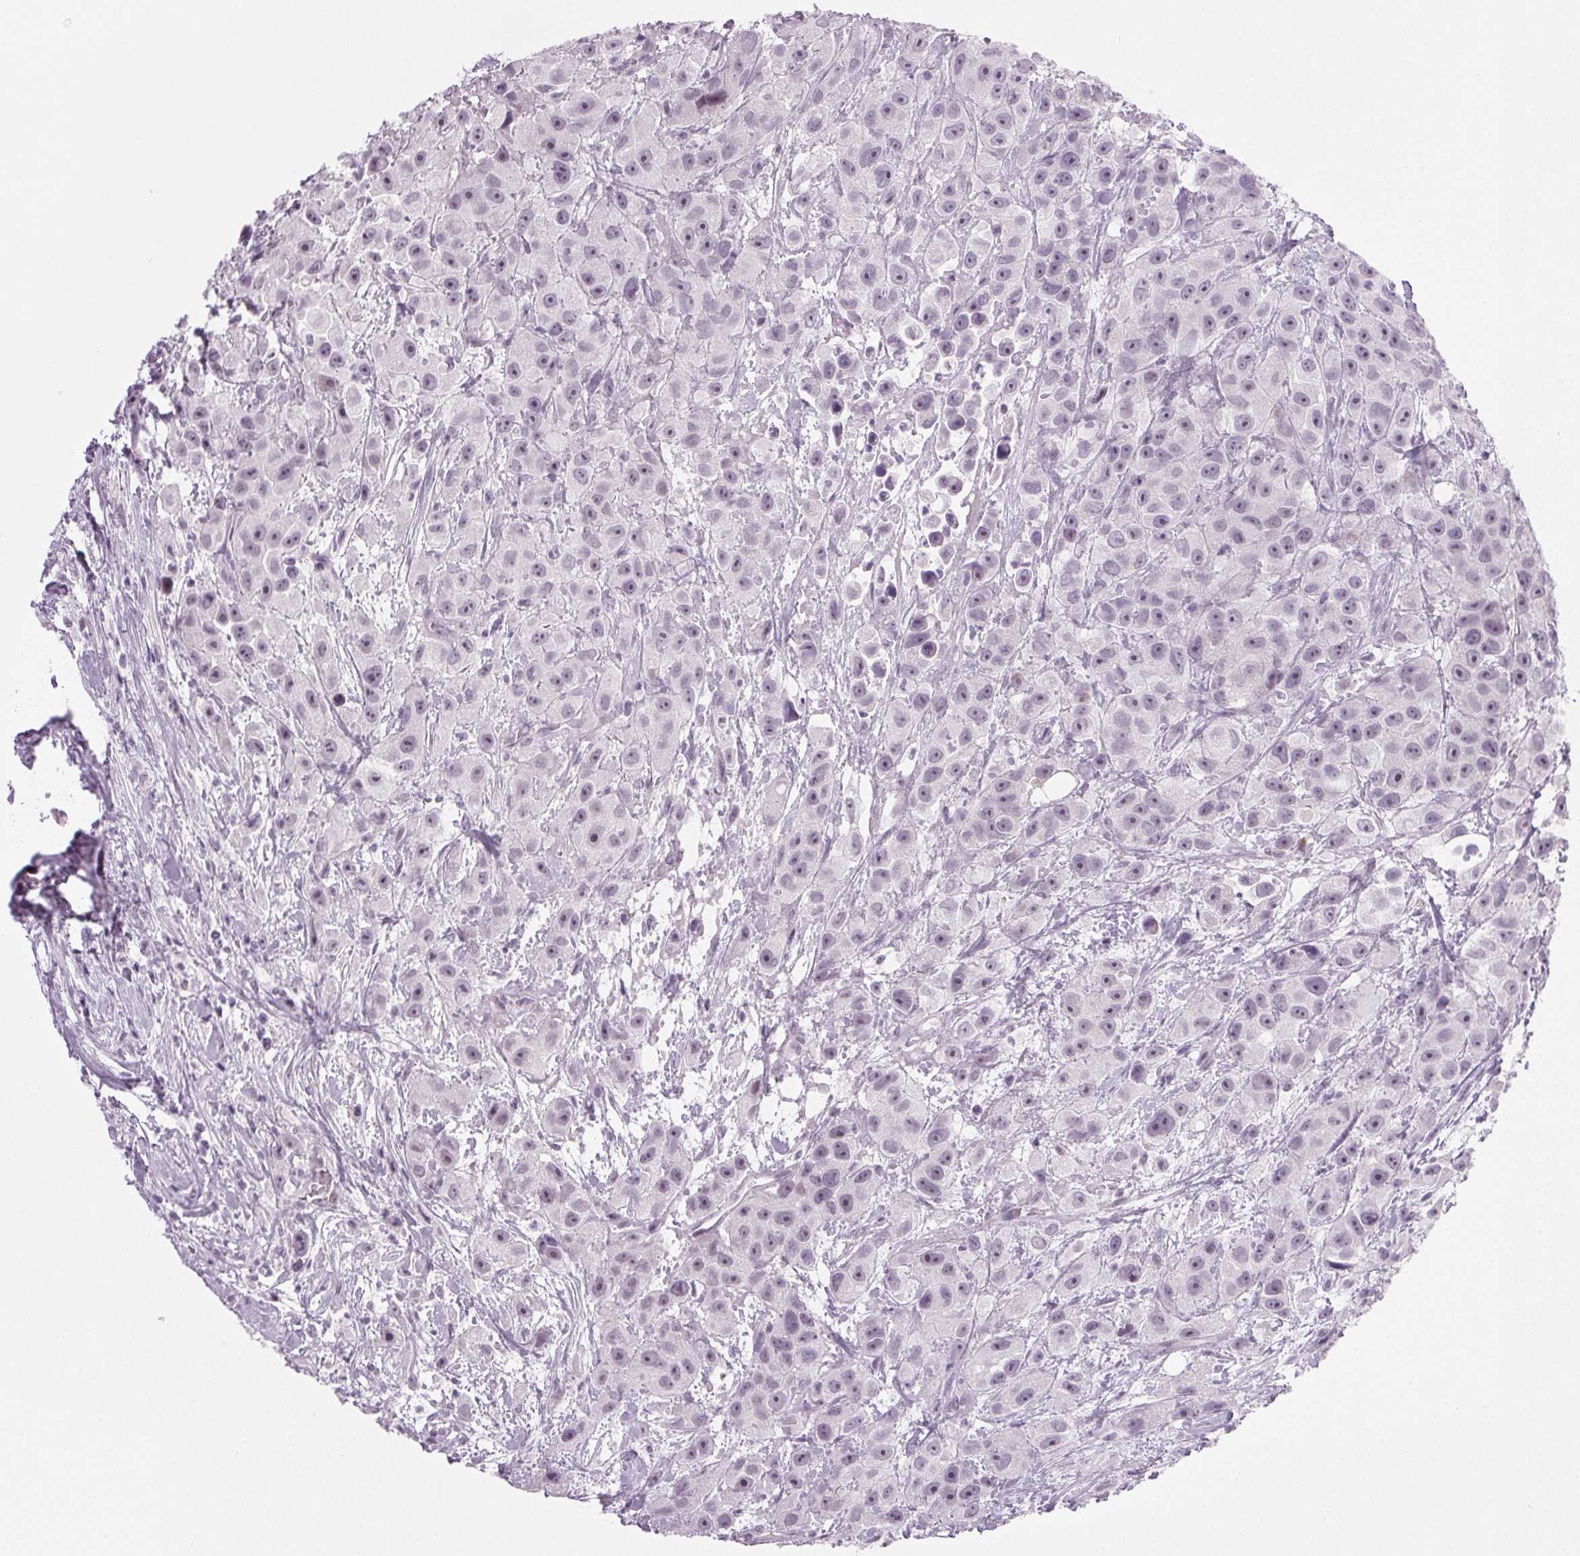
{"staining": {"intensity": "weak", "quantity": "<25%", "location": "nuclear"}, "tissue": "urothelial cancer", "cell_type": "Tumor cells", "image_type": "cancer", "snomed": [{"axis": "morphology", "description": "Urothelial carcinoma, High grade"}, {"axis": "topography", "description": "Urinary bladder"}], "caption": "IHC photomicrograph of high-grade urothelial carcinoma stained for a protein (brown), which exhibits no staining in tumor cells. (Brightfield microscopy of DAB immunohistochemistry at high magnification).", "gene": "IGF2BP1", "patient": {"sex": "male", "age": 79}}